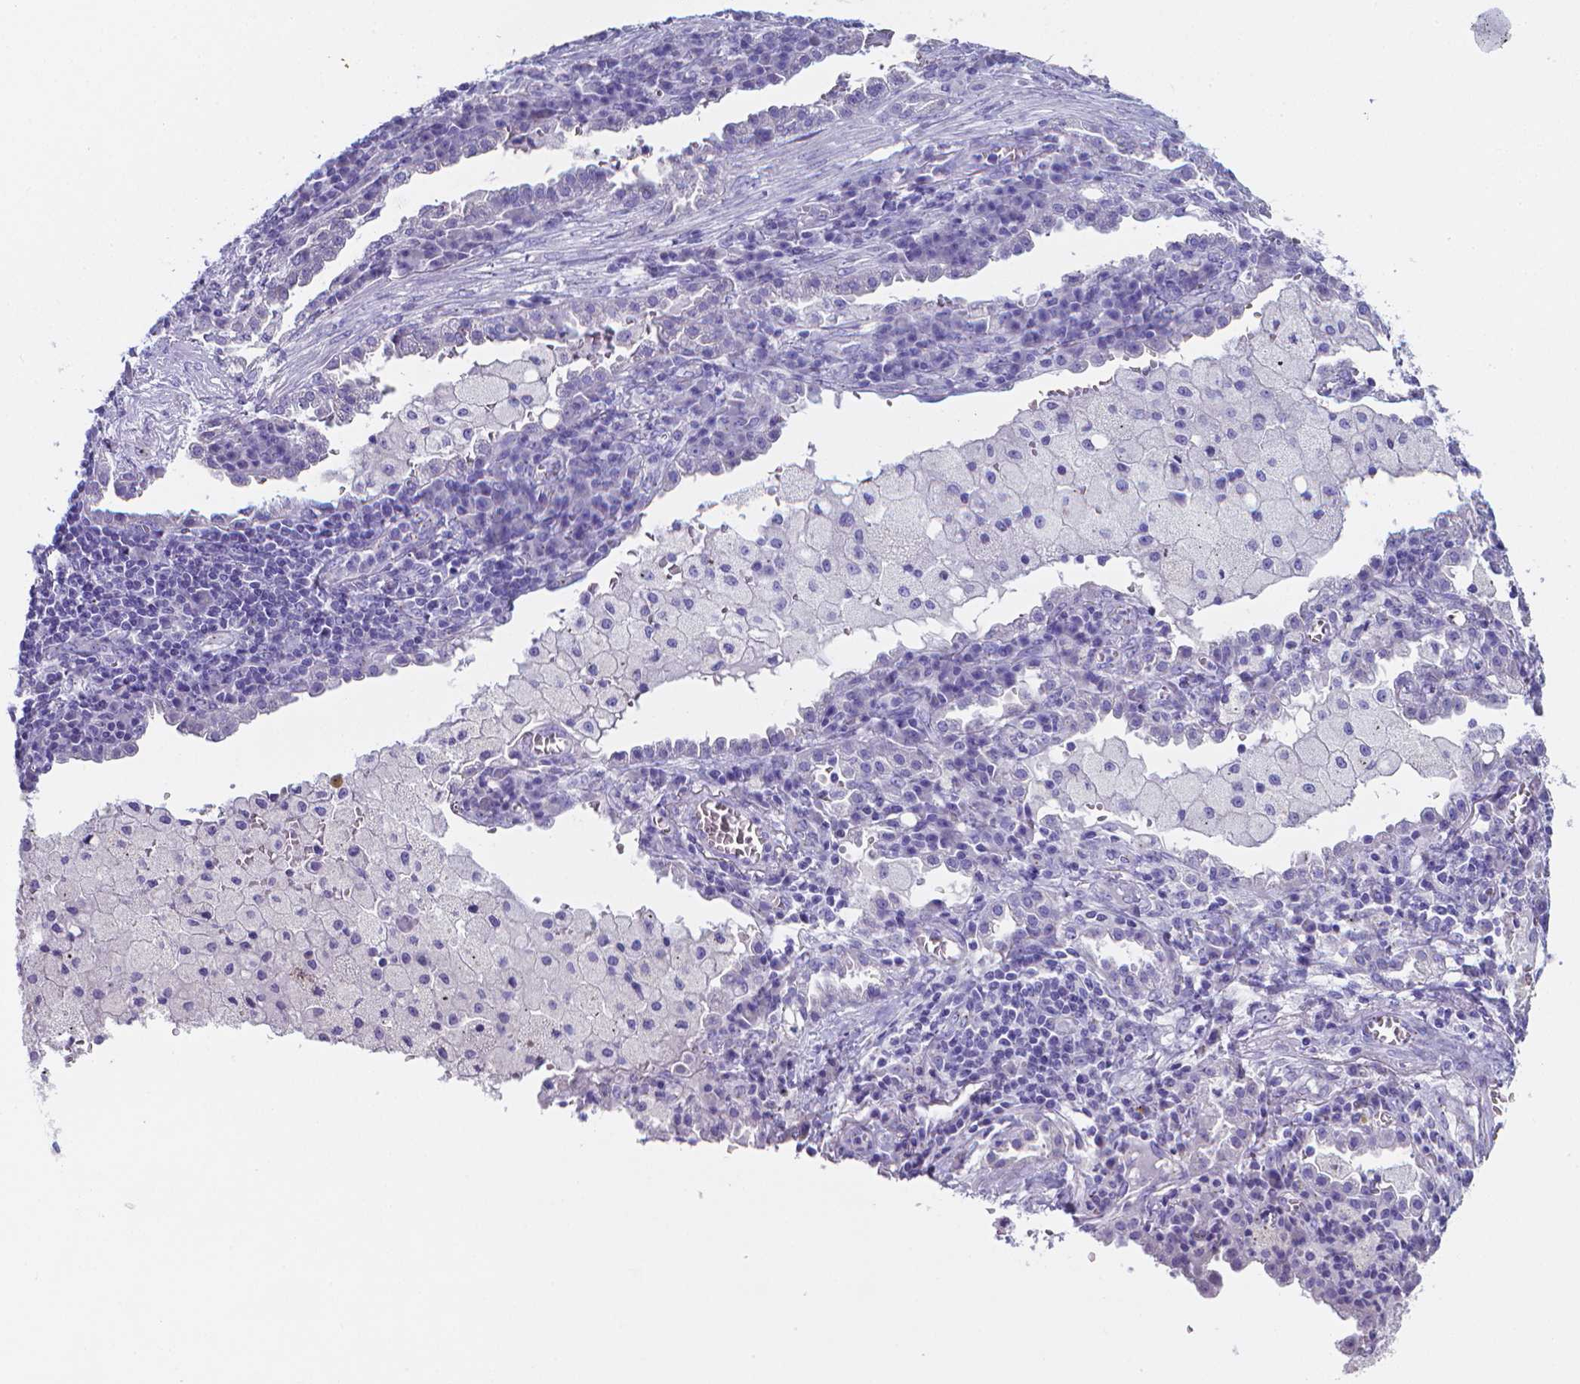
{"staining": {"intensity": "negative", "quantity": "none", "location": "none"}, "tissue": "lung cancer", "cell_type": "Tumor cells", "image_type": "cancer", "snomed": [{"axis": "morphology", "description": "Adenocarcinoma, NOS"}, {"axis": "topography", "description": "Lung"}], "caption": "Tumor cells show no significant protein expression in lung cancer (adenocarcinoma).", "gene": "LRRC73", "patient": {"sex": "male", "age": 57}}